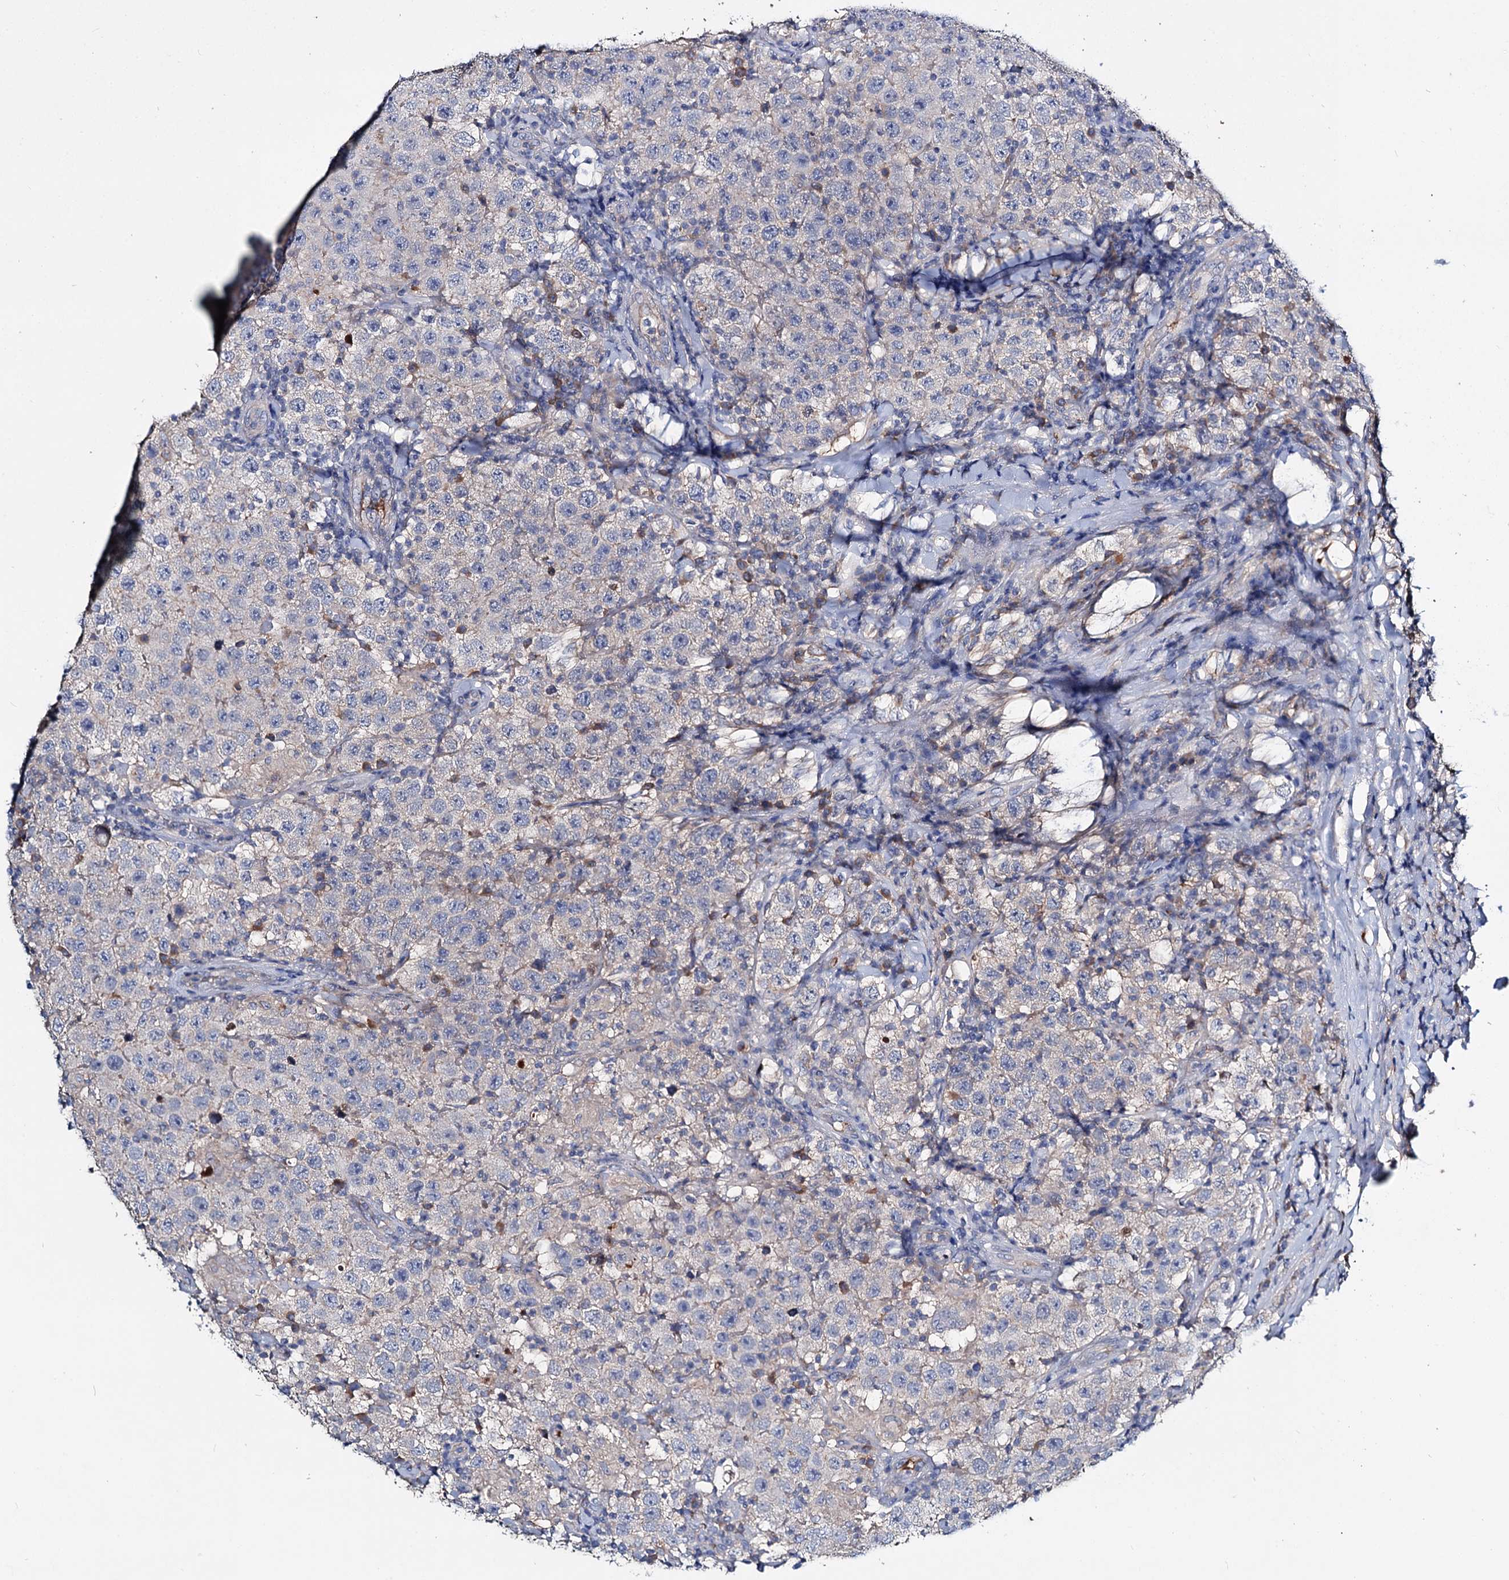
{"staining": {"intensity": "negative", "quantity": "none", "location": "none"}, "tissue": "testis cancer", "cell_type": "Tumor cells", "image_type": "cancer", "snomed": [{"axis": "morphology", "description": "Normal tissue, NOS"}, {"axis": "morphology", "description": "Urothelial carcinoma, High grade"}, {"axis": "morphology", "description": "Seminoma, NOS"}, {"axis": "morphology", "description": "Carcinoma, Embryonal, NOS"}, {"axis": "topography", "description": "Urinary bladder"}, {"axis": "topography", "description": "Testis"}], "caption": "The IHC micrograph has no significant staining in tumor cells of testis cancer (seminoma) tissue. (DAB (3,3'-diaminobenzidine) immunohistochemistry (IHC) with hematoxylin counter stain).", "gene": "ACY3", "patient": {"sex": "male", "age": 41}}